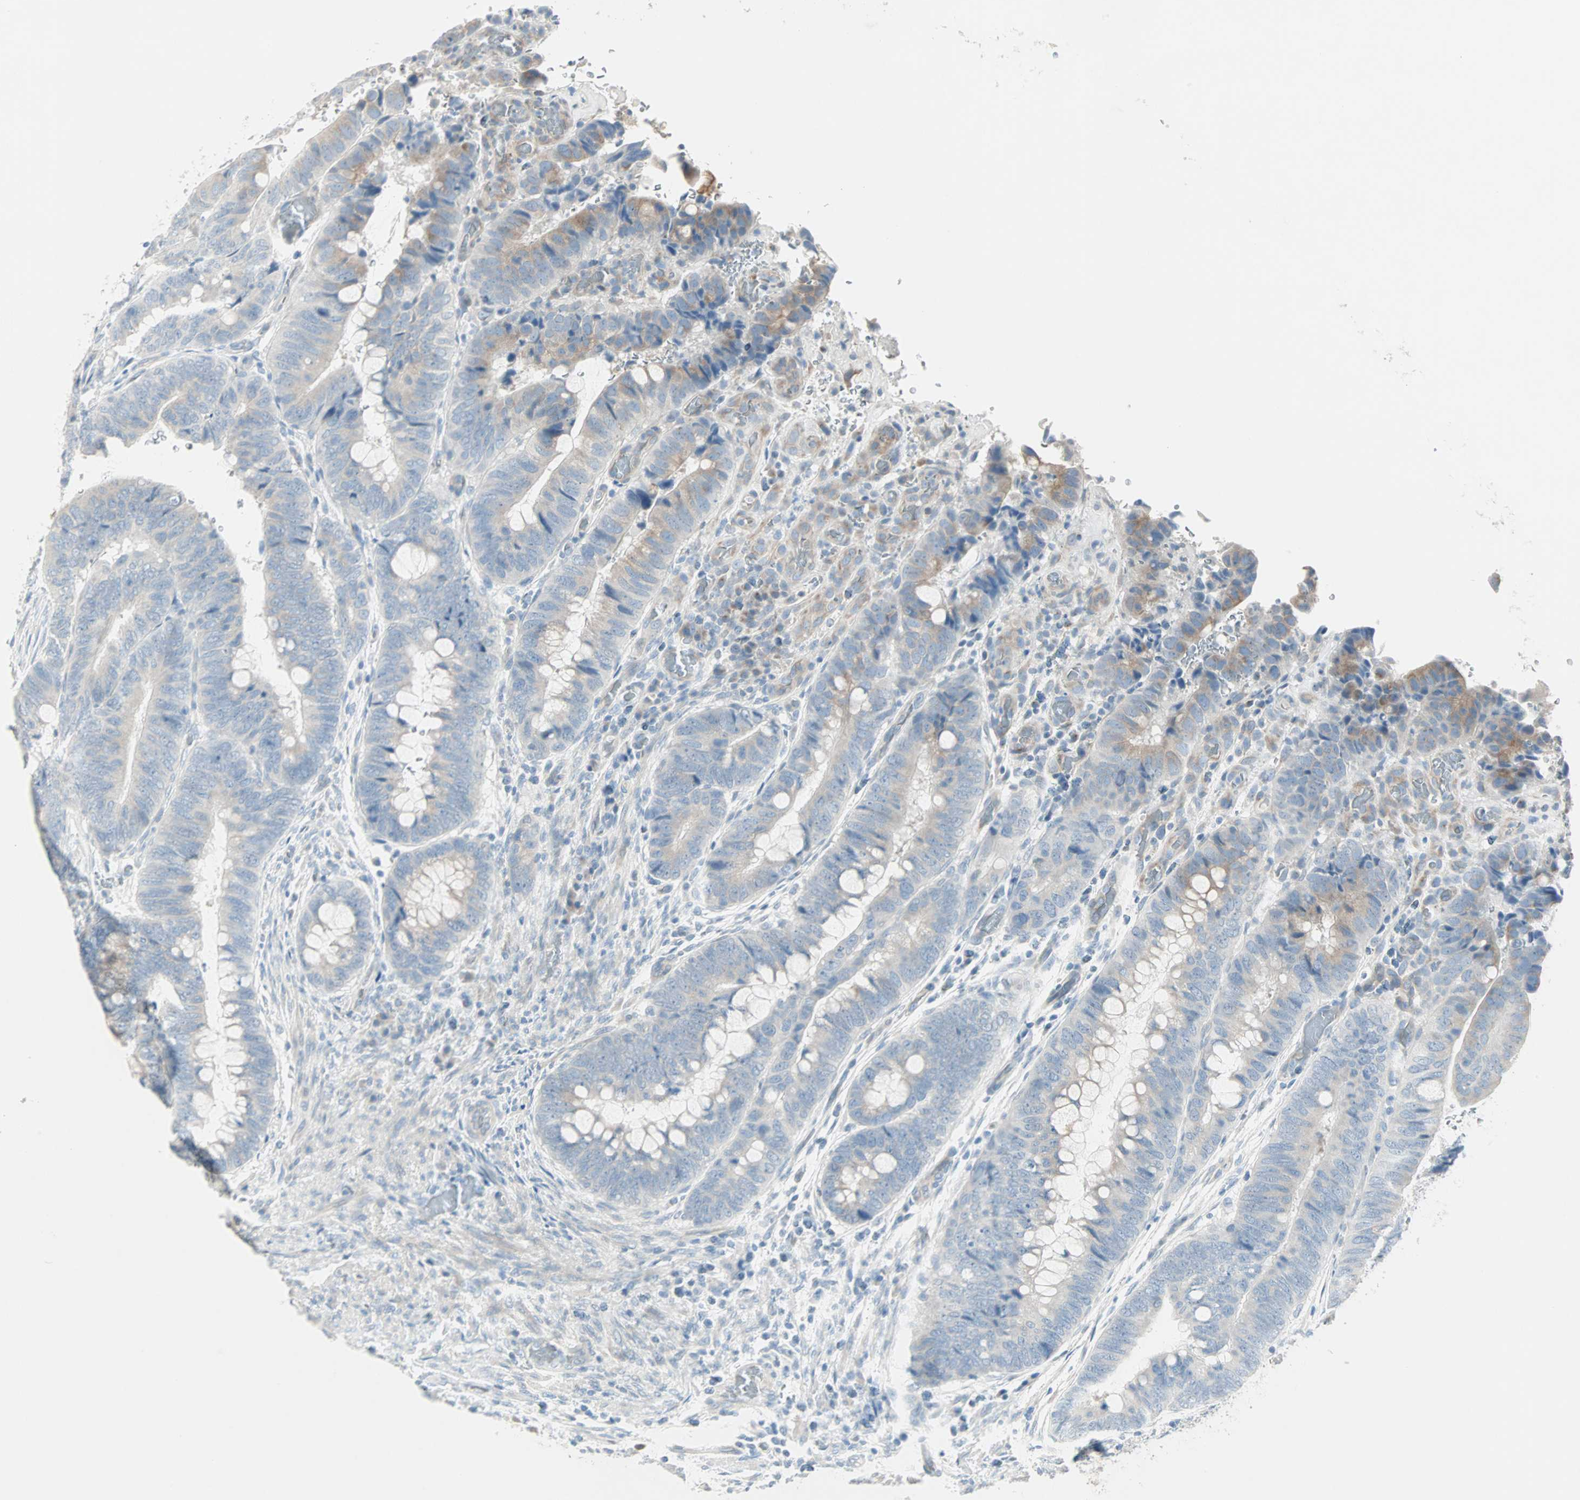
{"staining": {"intensity": "moderate", "quantity": "<25%", "location": "cytoplasmic/membranous"}, "tissue": "colorectal cancer", "cell_type": "Tumor cells", "image_type": "cancer", "snomed": [{"axis": "morphology", "description": "Normal tissue, NOS"}, {"axis": "morphology", "description": "Adenocarcinoma, NOS"}, {"axis": "topography", "description": "Rectum"}, {"axis": "topography", "description": "Peripheral nerve tissue"}], "caption": "DAB (3,3'-diaminobenzidine) immunohistochemical staining of human colorectal cancer (adenocarcinoma) displays moderate cytoplasmic/membranous protein staining in about <25% of tumor cells.", "gene": "SULT1C2", "patient": {"sex": "male", "age": 92}}